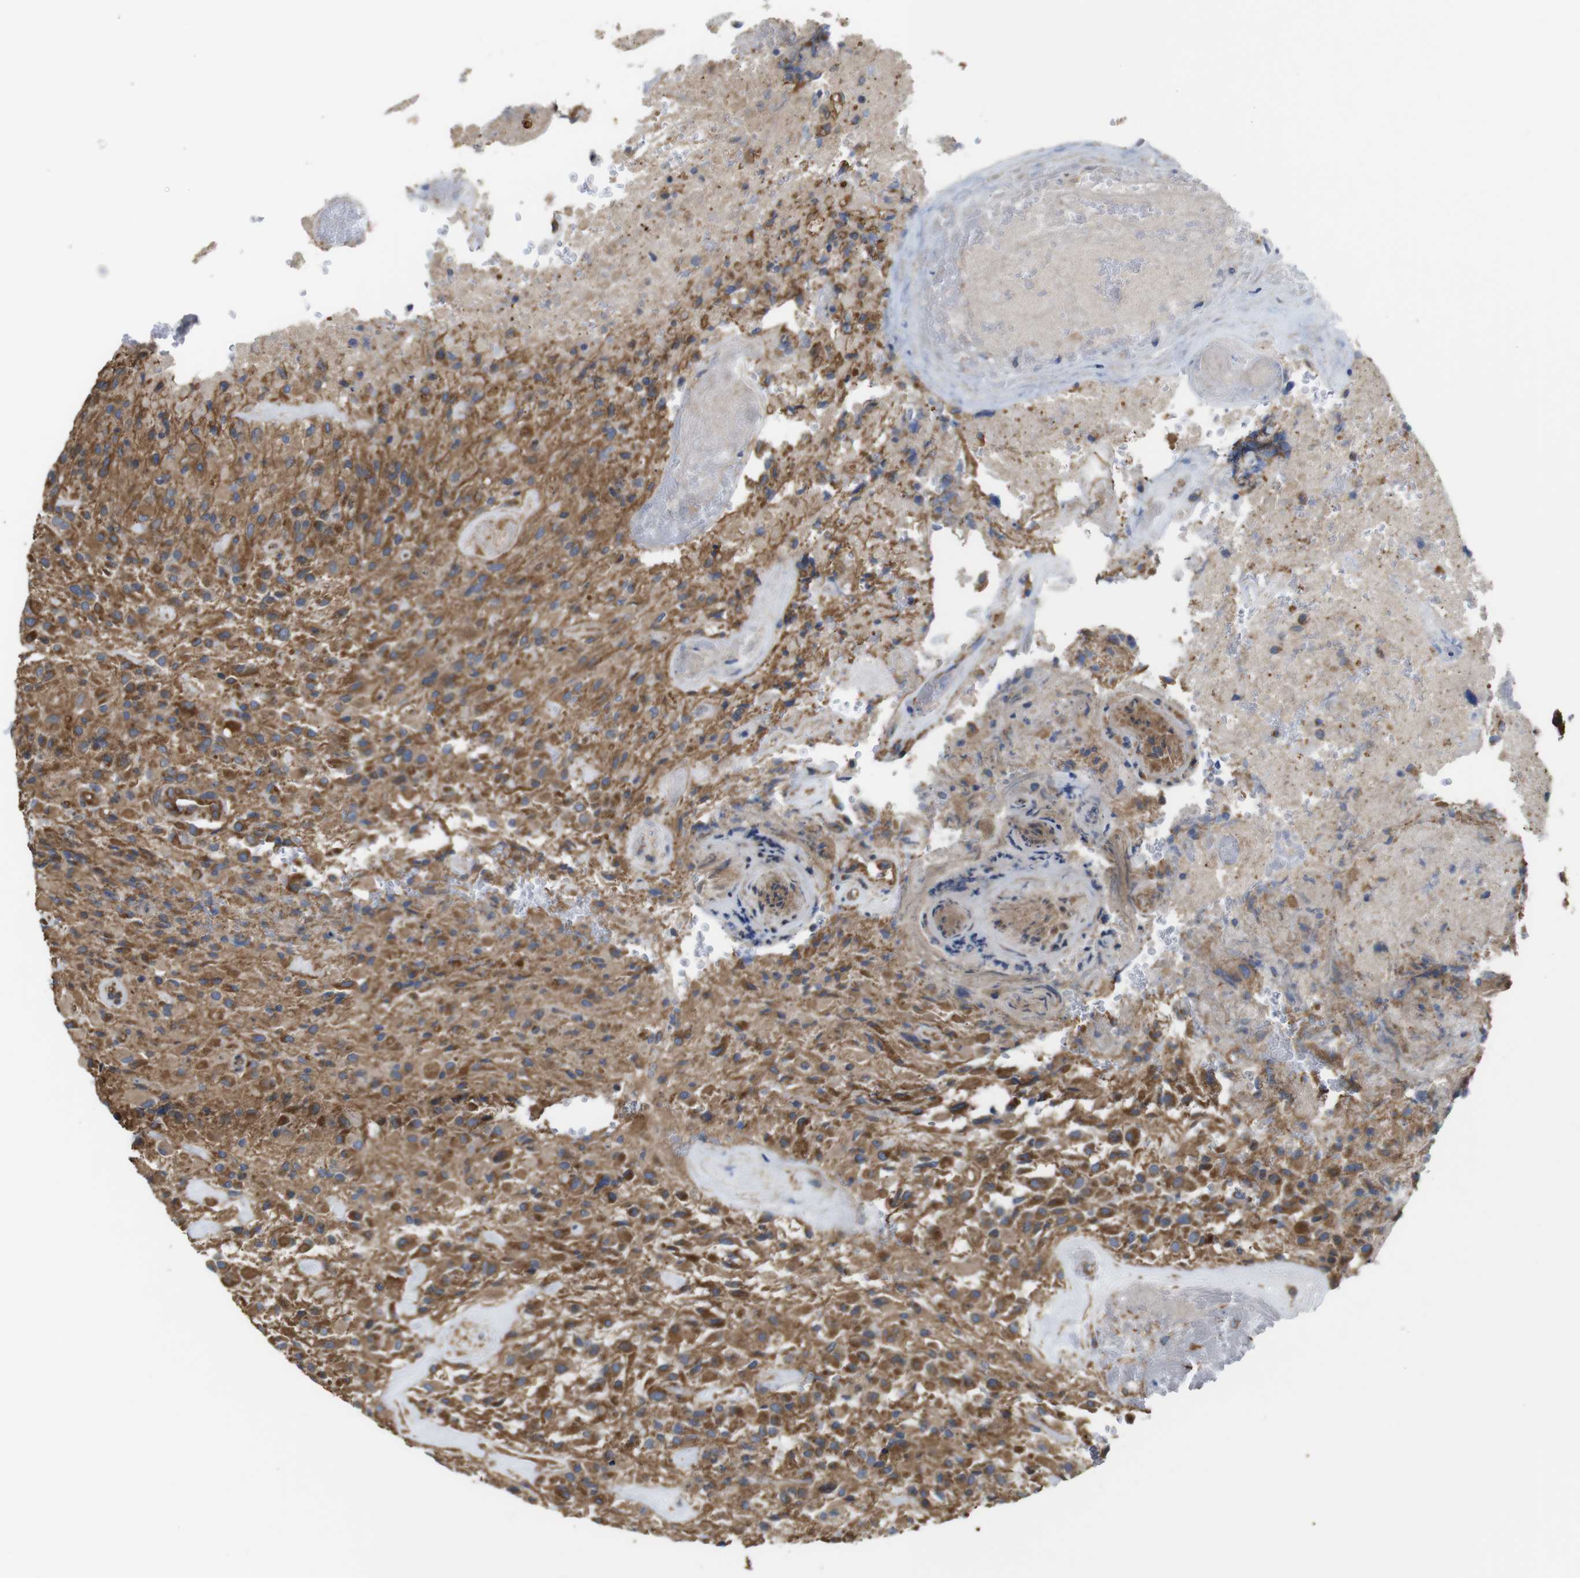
{"staining": {"intensity": "moderate", "quantity": ">75%", "location": "cytoplasmic/membranous"}, "tissue": "glioma", "cell_type": "Tumor cells", "image_type": "cancer", "snomed": [{"axis": "morphology", "description": "Glioma, malignant, High grade"}, {"axis": "topography", "description": "Brain"}], "caption": "High-magnification brightfield microscopy of high-grade glioma (malignant) stained with DAB (3,3'-diaminobenzidine) (brown) and counterstained with hematoxylin (blue). tumor cells exhibit moderate cytoplasmic/membranous staining is identified in about>75% of cells.", "gene": "POMK", "patient": {"sex": "male", "age": 71}}